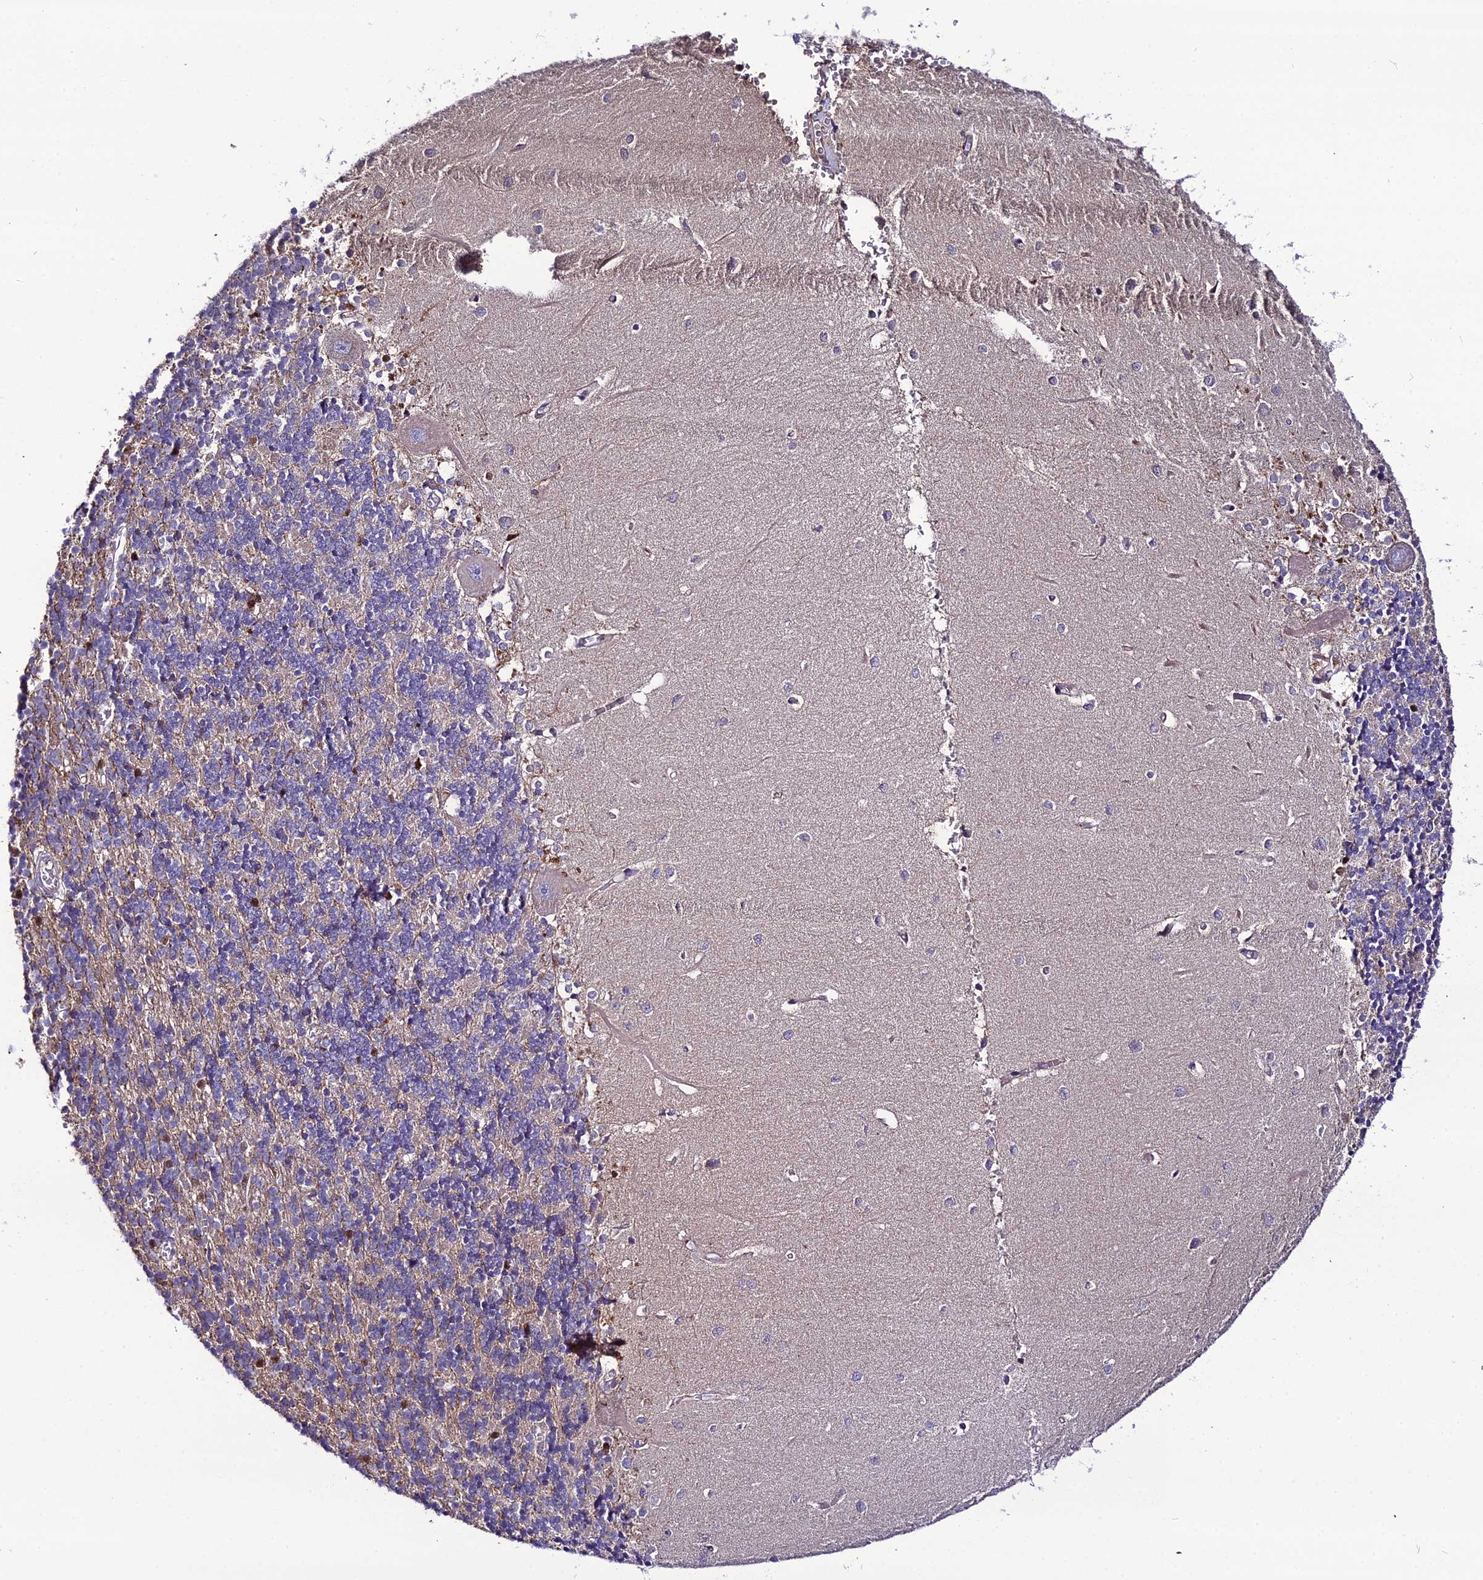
{"staining": {"intensity": "negative", "quantity": "none", "location": "none"}, "tissue": "cerebellum", "cell_type": "Cells in granular layer", "image_type": "normal", "snomed": [{"axis": "morphology", "description": "Normal tissue, NOS"}, {"axis": "topography", "description": "Cerebellum"}], "caption": "Human cerebellum stained for a protein using immunohistochemistry (IHC) exhibits no staining in cells in granular layer.", "gene": "MB21D2", "patient": {"sex": "male", "age": 37}}